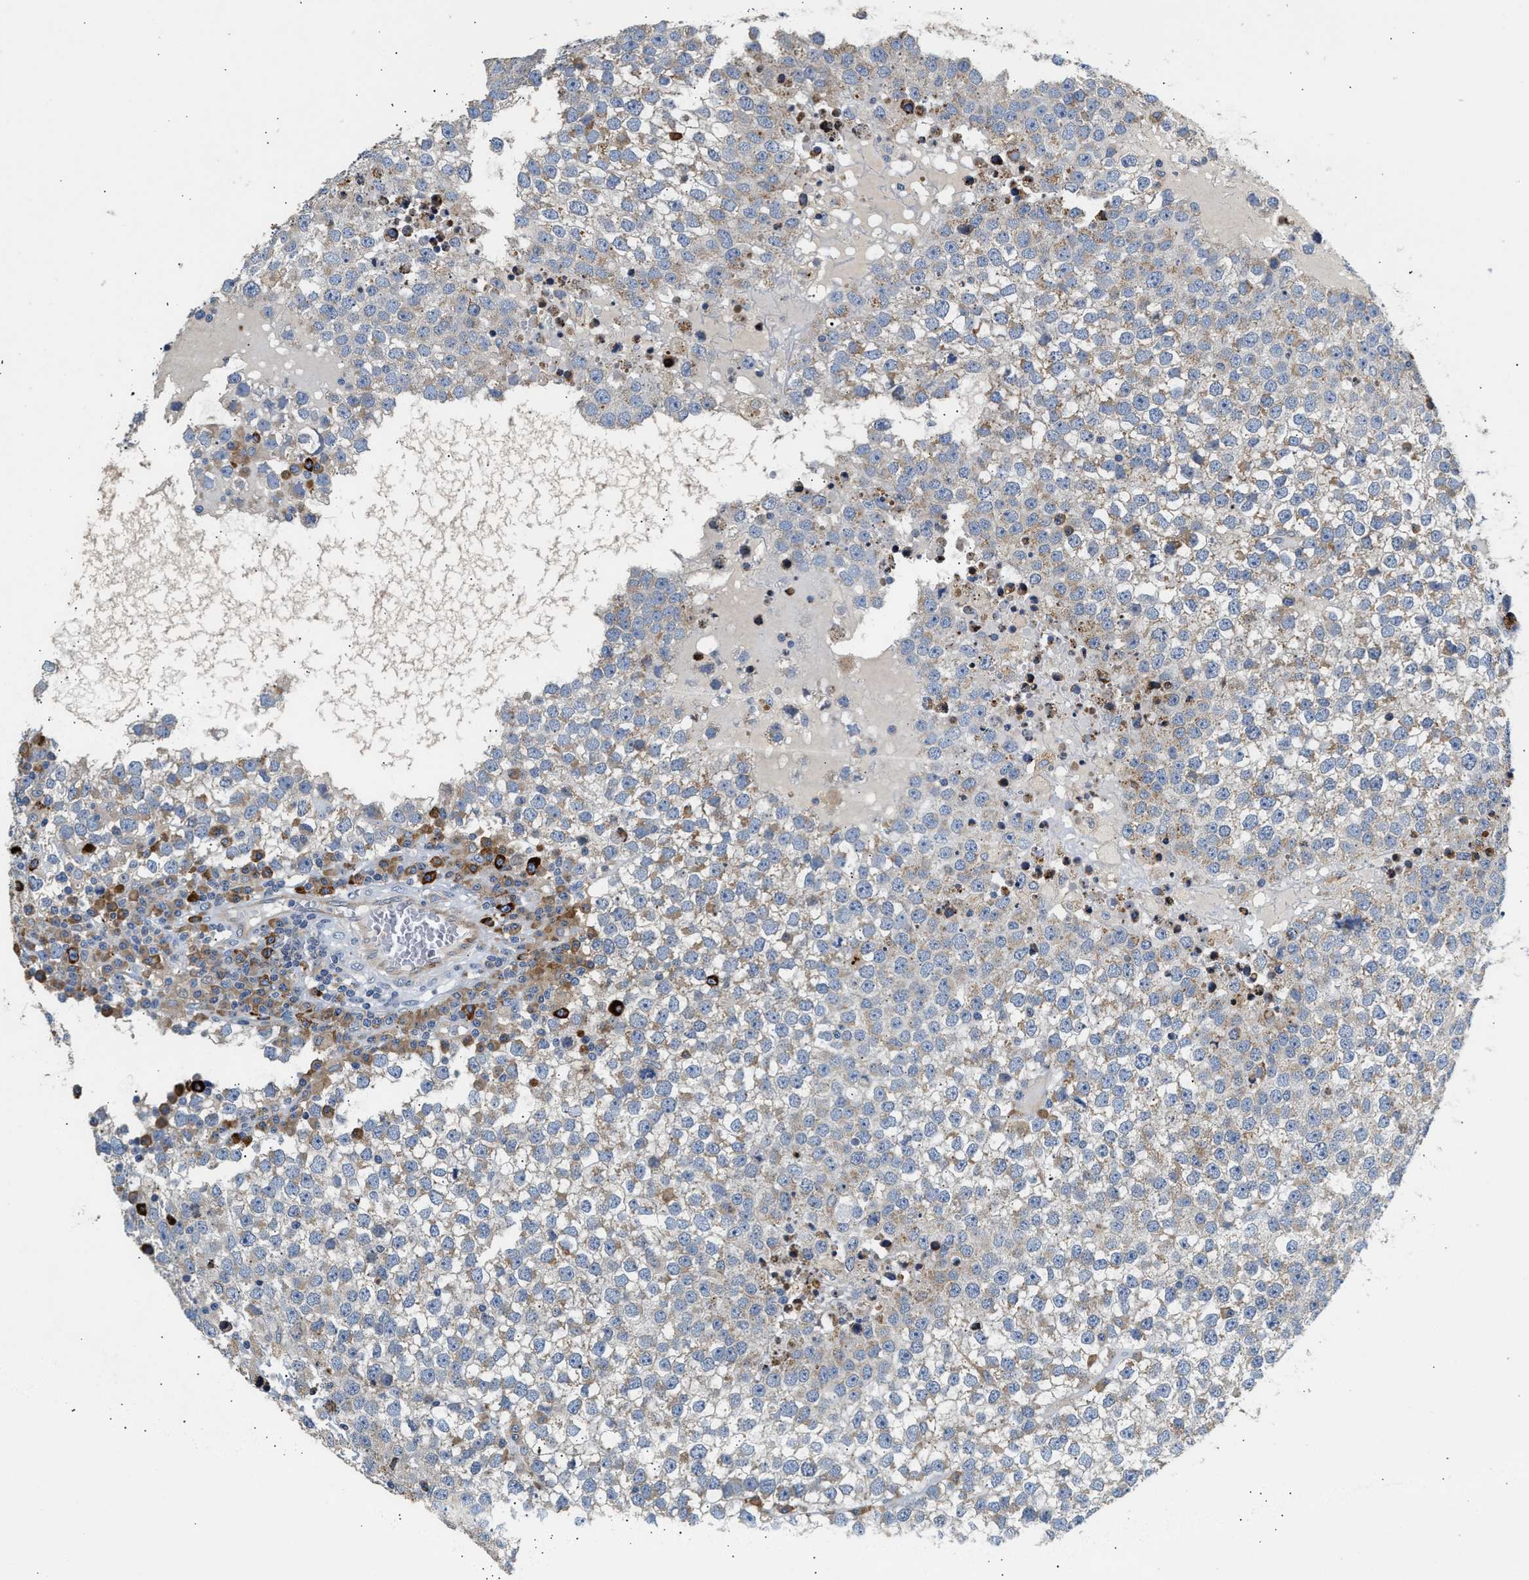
{"staining": {"intensity": "negative", "quantity": "none", "location": "none"}, "tissue": "testis cancer", "cell_type": "Tumor cells", "image_type": "cancer", "snomed": [{"axis": "morphology", "description": "Seminoma, NOS"}, {"axis": "topography", "description": "Testis"}], "caption": "Immunohistochemistry (IHC) image of neoplastic tissue: human testis cancer (seminoma) stained with DAB (3,3'-diaminobenzidine) displays no significant protein staining in tumor cells.", "gene": "AMZ1", "patient": {"sex": "male", "age": 65}}